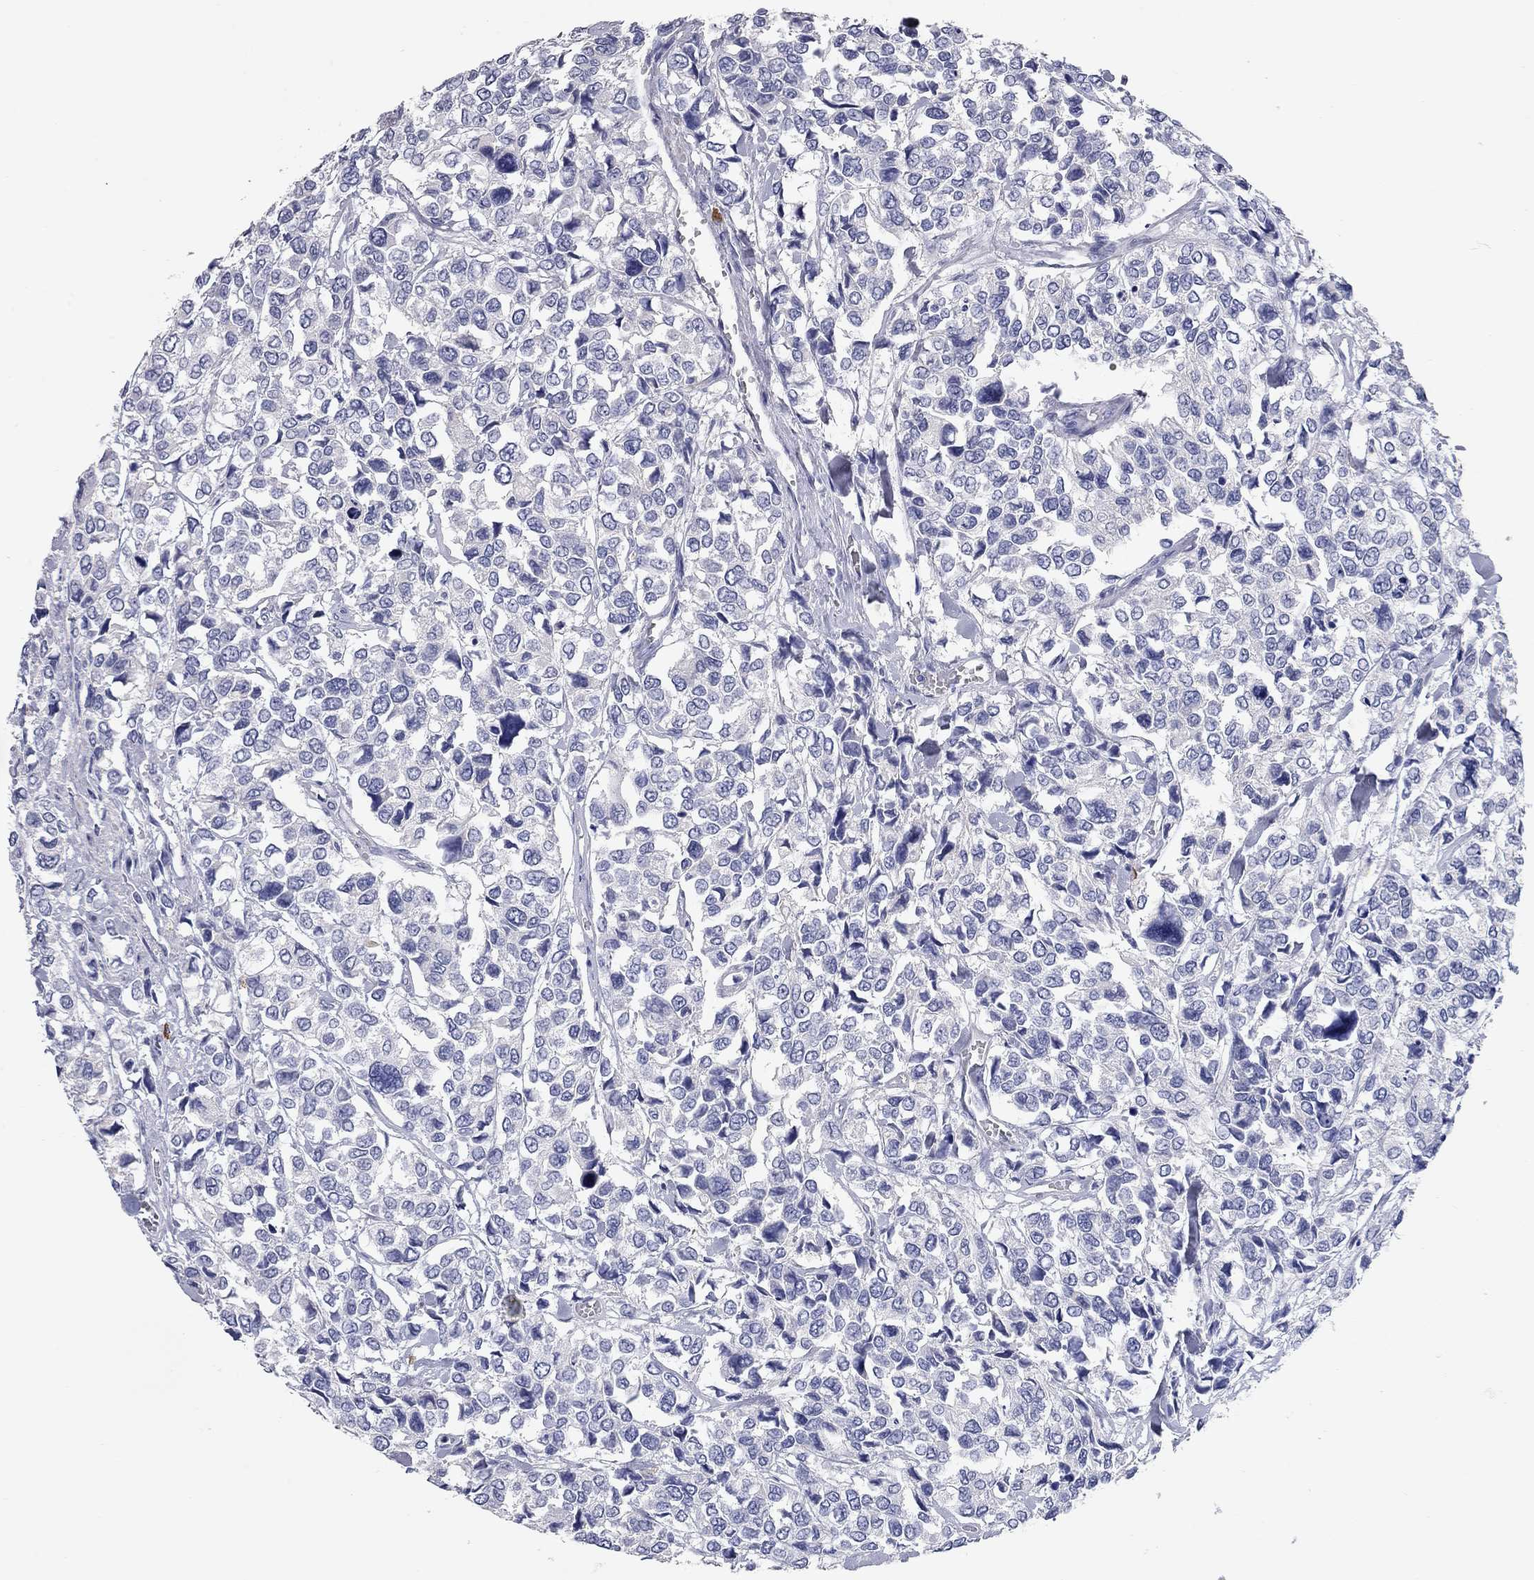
{"staining": {"intensity": "negative", "quantity": "none", "location": "none"}, "tissue": "urothelial cancer", "cell_type": "Tumor cells", "image_type": "cancer", "snomed": [{"axis": "morphology", "description": "Urothelial carcinoma, High grade"}, {"axis": "topography", "description": "Urinary bladder"}], "caption": "This is an immunohistochemistry image of urothelial carcinoma (high-grade). There is no staining in tumor cells.", "gene": "C10orf90", "patient": {"sex": "male", "age": 77}}